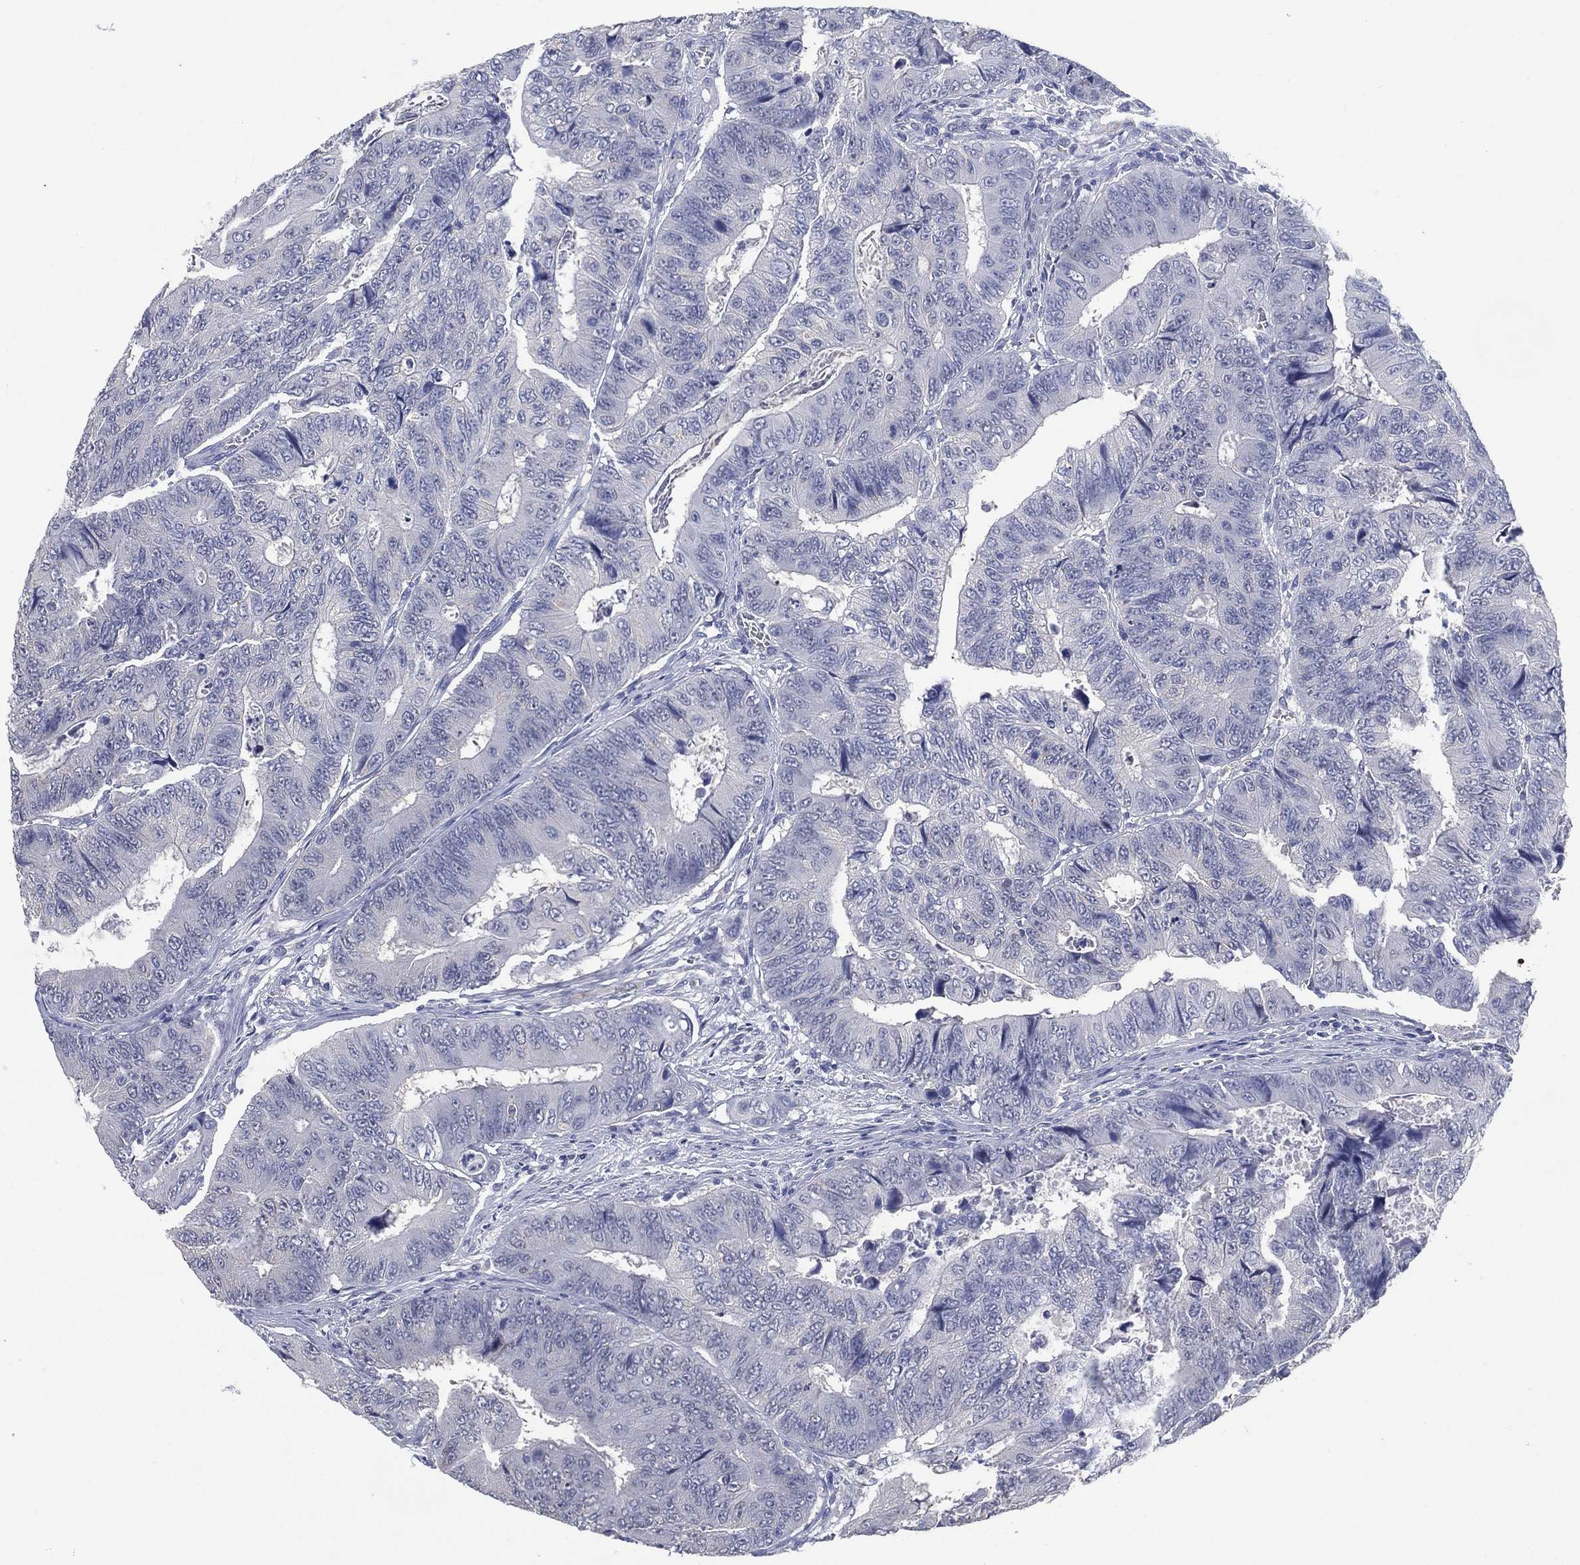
{"staining": {"intensity": "negative", "quantity": "none", "location": "none"}, "tissue": "colorectal cancer", "cell_type": "Tumor cells", "image_type": "cancer", "snomed": [{"axis": "morphology", "description": "Adenocarcinoma, NOS"}, {"axis": "topography", "description": "Colon"}], "caption": "Colorectal adenocarcinoma stained for a protein using immunohistochemistry (IHC) shows no staining tumor cells.", "gene": "FSCN2", "patient": {"sex": "female", "age": 48}}